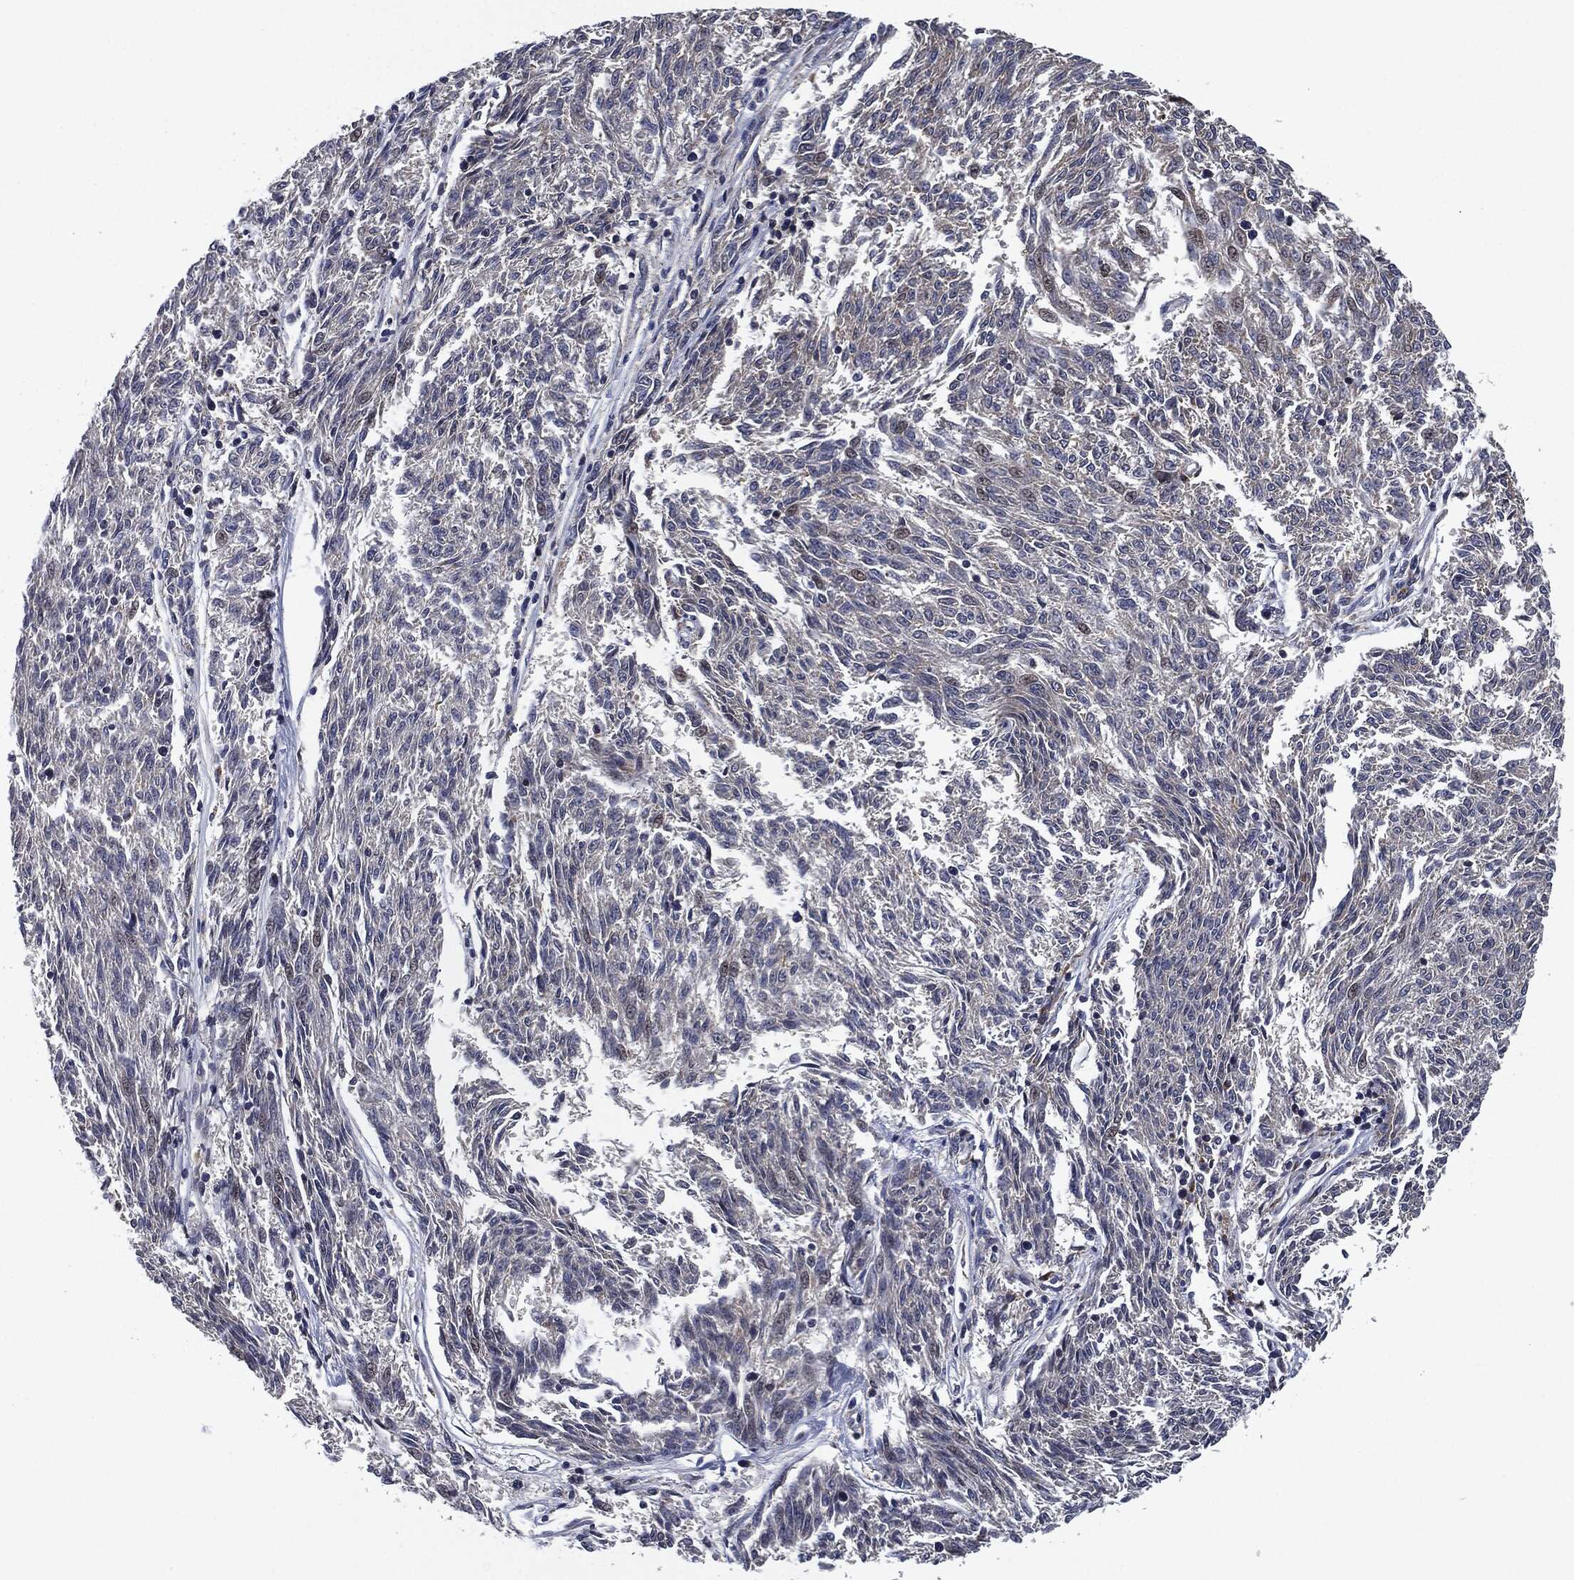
{"staining": {"intensity": "negative", "quantity": "none", "location": "none"}, "tissue": "melanoma", "cell_type": "Tumor cells", "image_type": "cancer", "snomed": [{"axis": "morphology", "description": "Malignant melanoma, NOS"}, {"axis": "topography", "description": "Skin"}], "caption": "The photomicrograph displays no staining of tumor cells in melanoma.", "gene": "SLC31A2", "patient": {"sex": "female", "age": 72}}